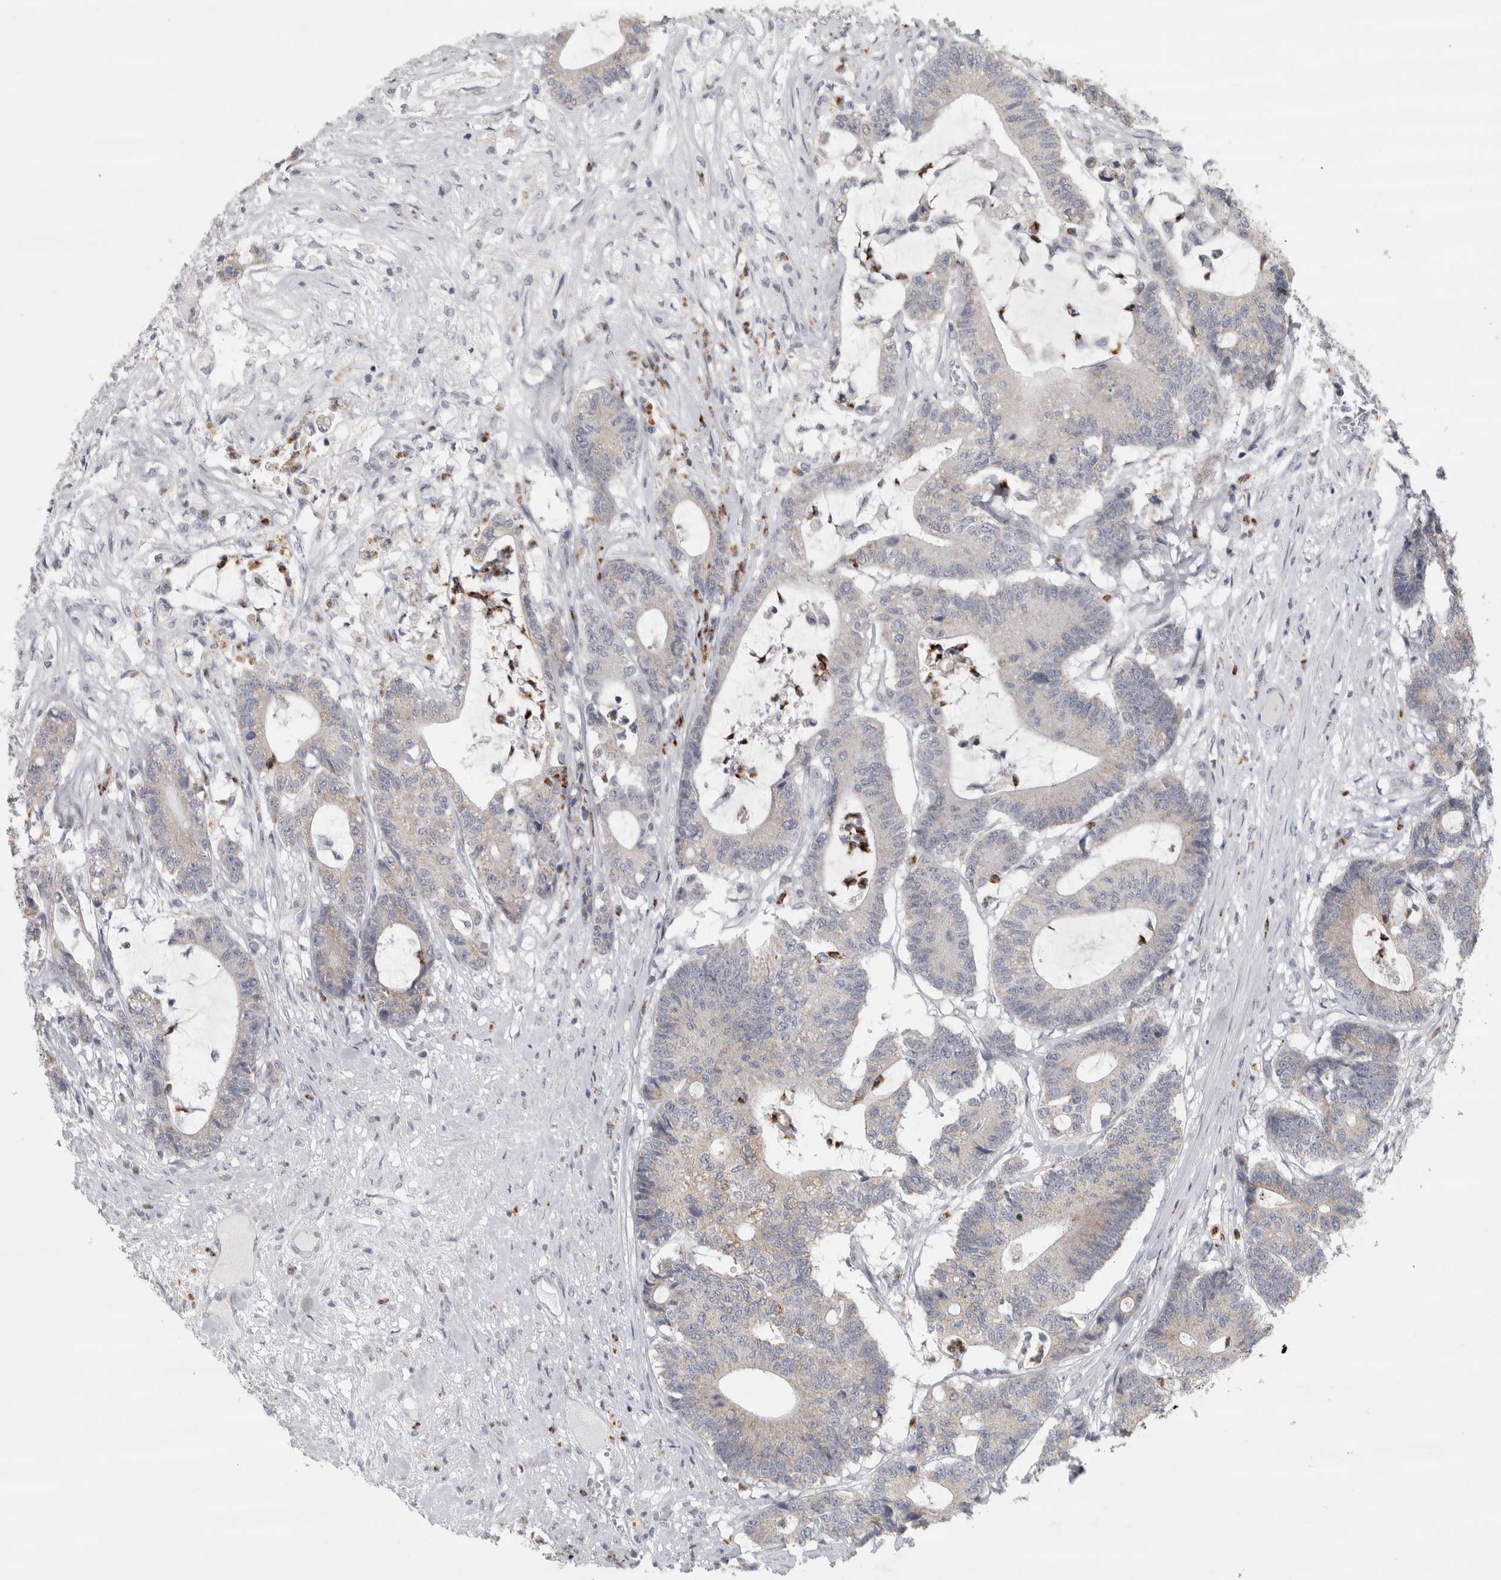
{"staining": {"intensity": "negative", "quantity": "none", "location": "none"}, "tissue": "colorectal cancer", "cell_type": "Tumor cells", "image_type": "cancer", "snomed": [{"axis": "morphology", "description": "Adenocarcinoma, NOS"}, {"axis": "topography", "description": "Colon"}], "caption": "This micrograph is of colorectal cancer (adenocarcinoma) stained with IHC to label a protein in brown with the nuclei are counter-stained blue. There is no expression in tumor cells.", "gene": "PTPRN2", "patient": {"sex": "female", "age": 84}}